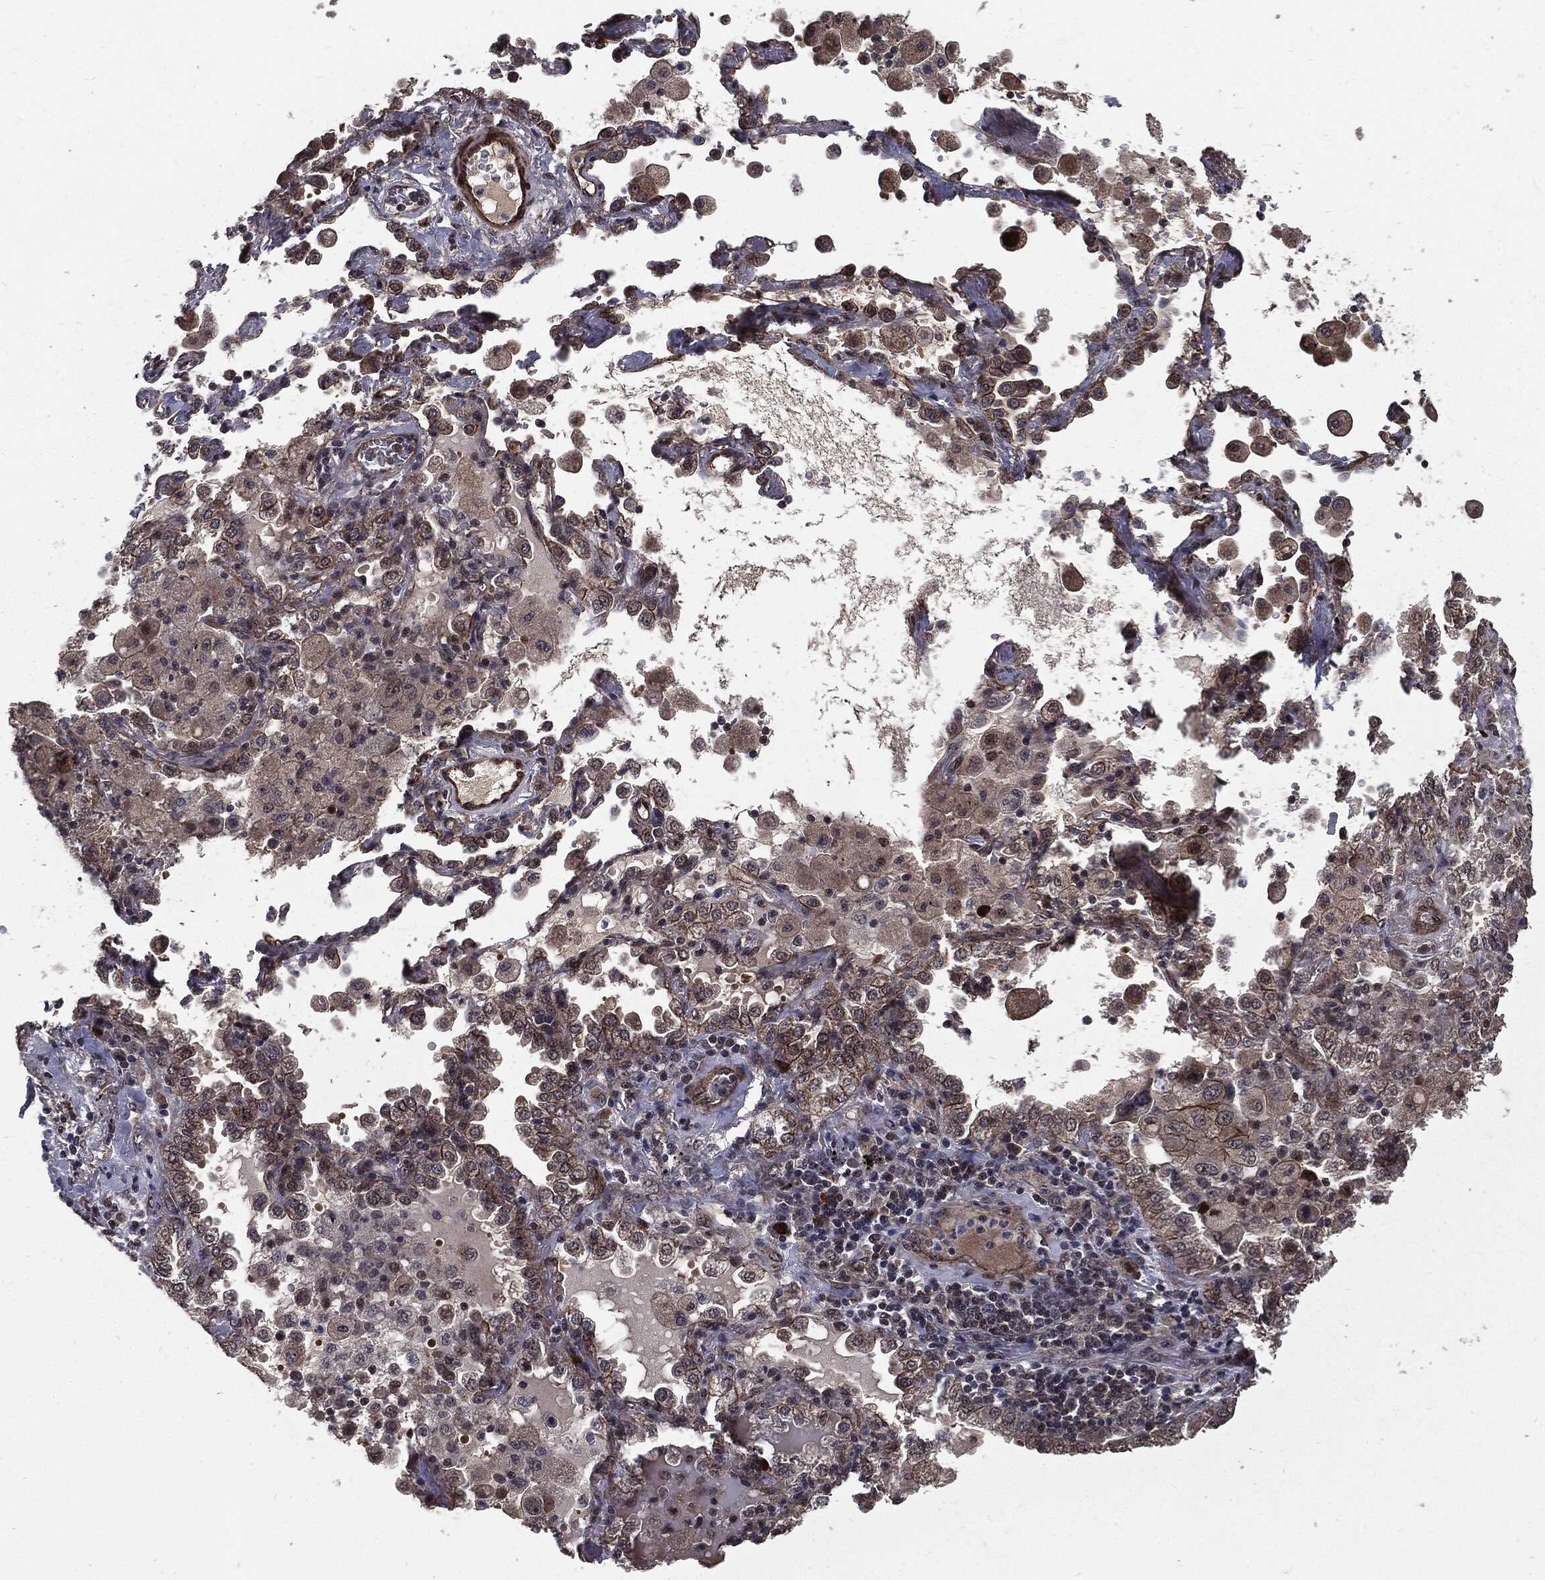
{"staining": {"intensity": "moderate", "quantity": ">75%", "location": "cytoplasmic/membranous"}, "tissue": "lung cancer", "cell_type": "Tumor cells", "image_type": "cancer", "snomed": [{"axis": "morphology", "description": "Adenocarcinoma, NOS"}, {"axis": "topography", "description": "Lung"}], "caption": "A micrograph of human lung cancer (adenocarcinoma) stained for a protein displays moderate cytoplasmic/membranous brown staining in tumor cells.", "gene": "PTPA", "patient": {"sex": "female", "age": 61}}